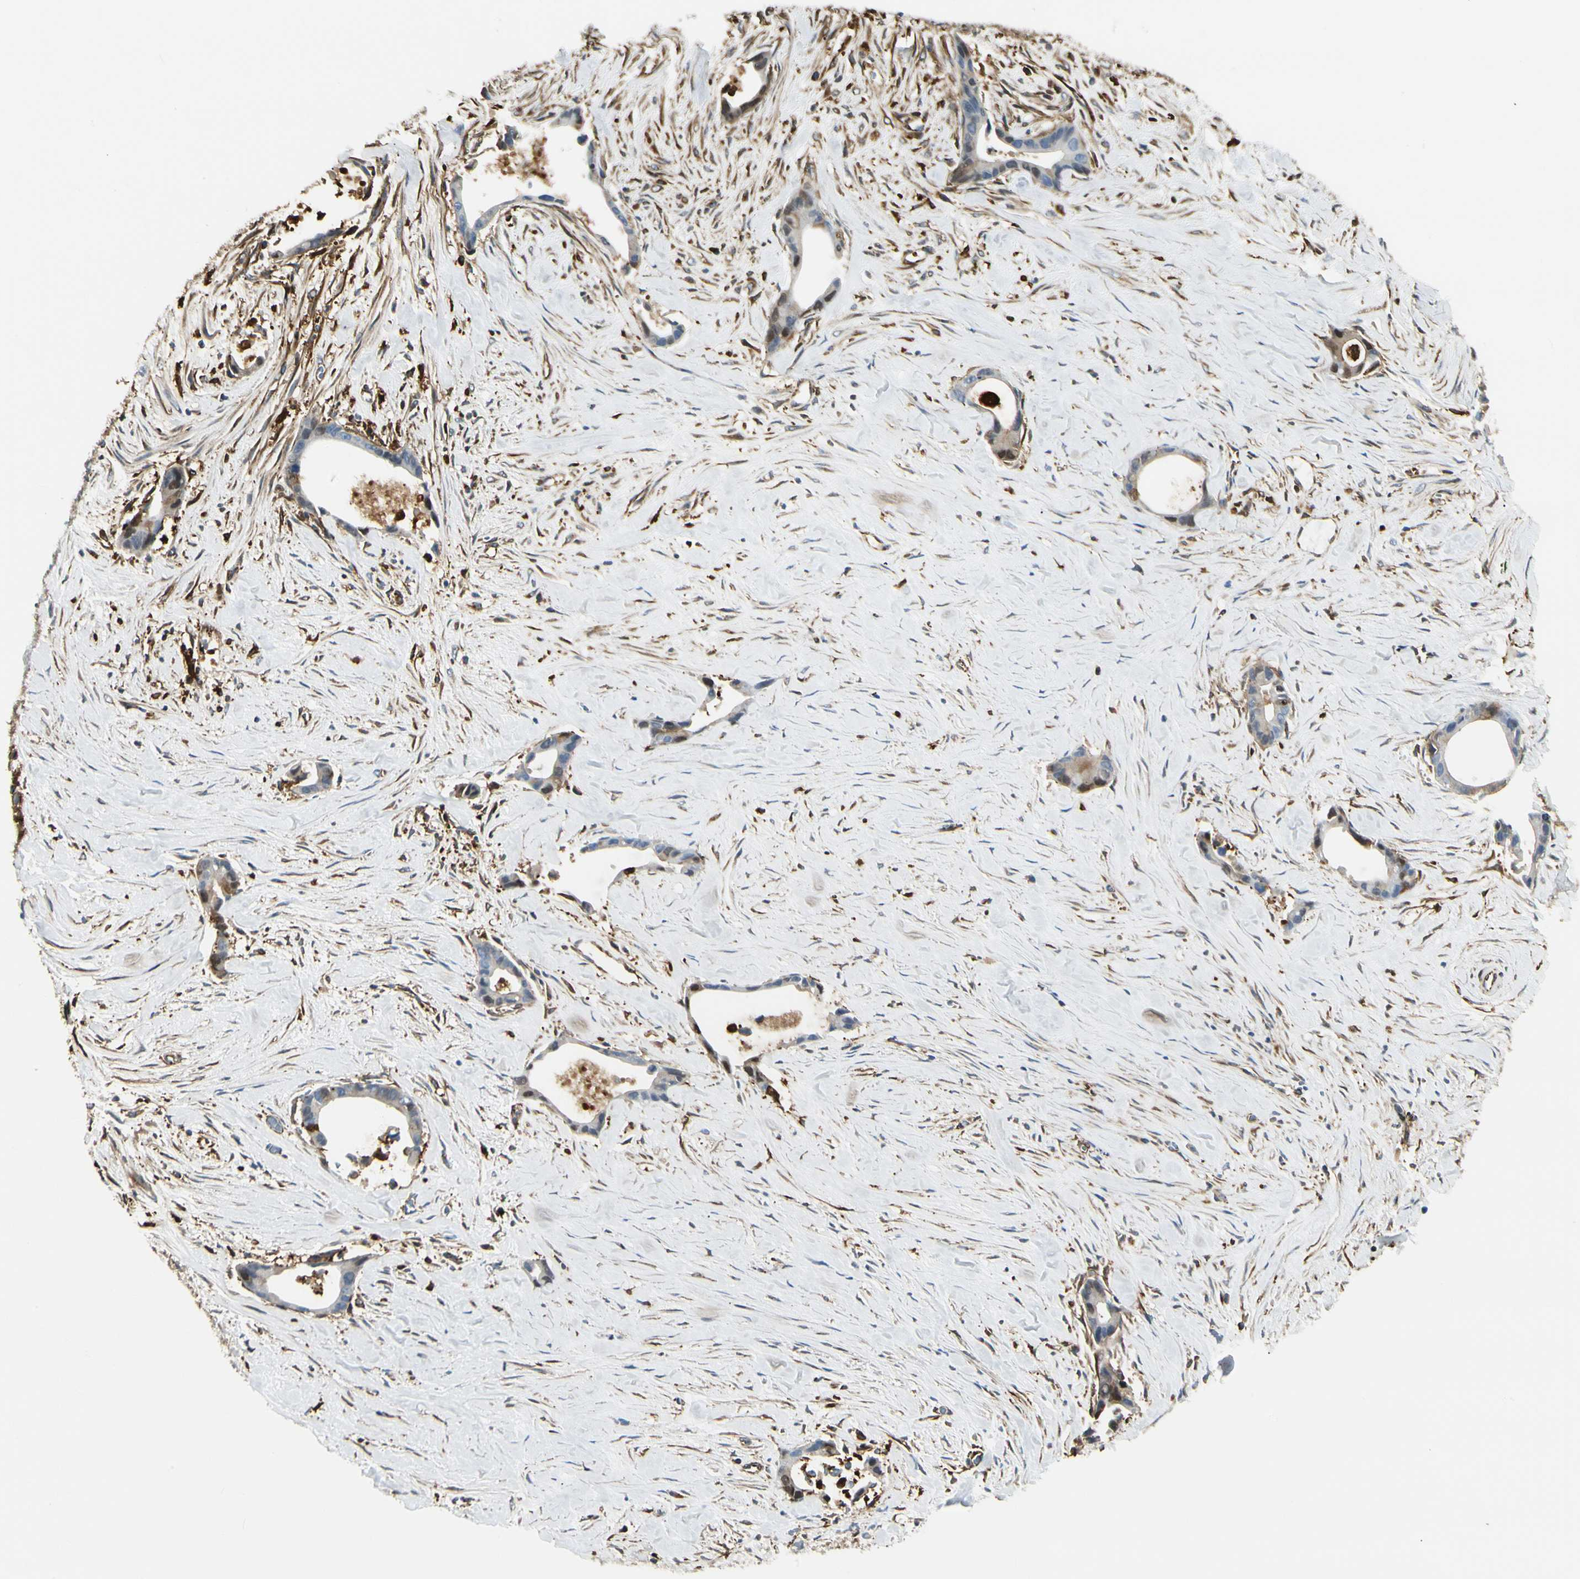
{"staining": {"intensity": "strong", "quantity": "<25%", "location": "nuclear"}, "tissue": "liver cancer", "cell_type": "Tumor cells", "image_type": "cancer", "snomed": [{"axis": "morphology", "description": "Cholangiocarcinoma"}, {"axis": "topography", "description": "Liver"}], "caption": "Human cholangiocarcinoma (liver) stained with a brown dye reveals strong nuclear positive positivity in about <25% of tumor cells.", "gene": "FTH1", "patient": {"sex": "female", "age": 55}}